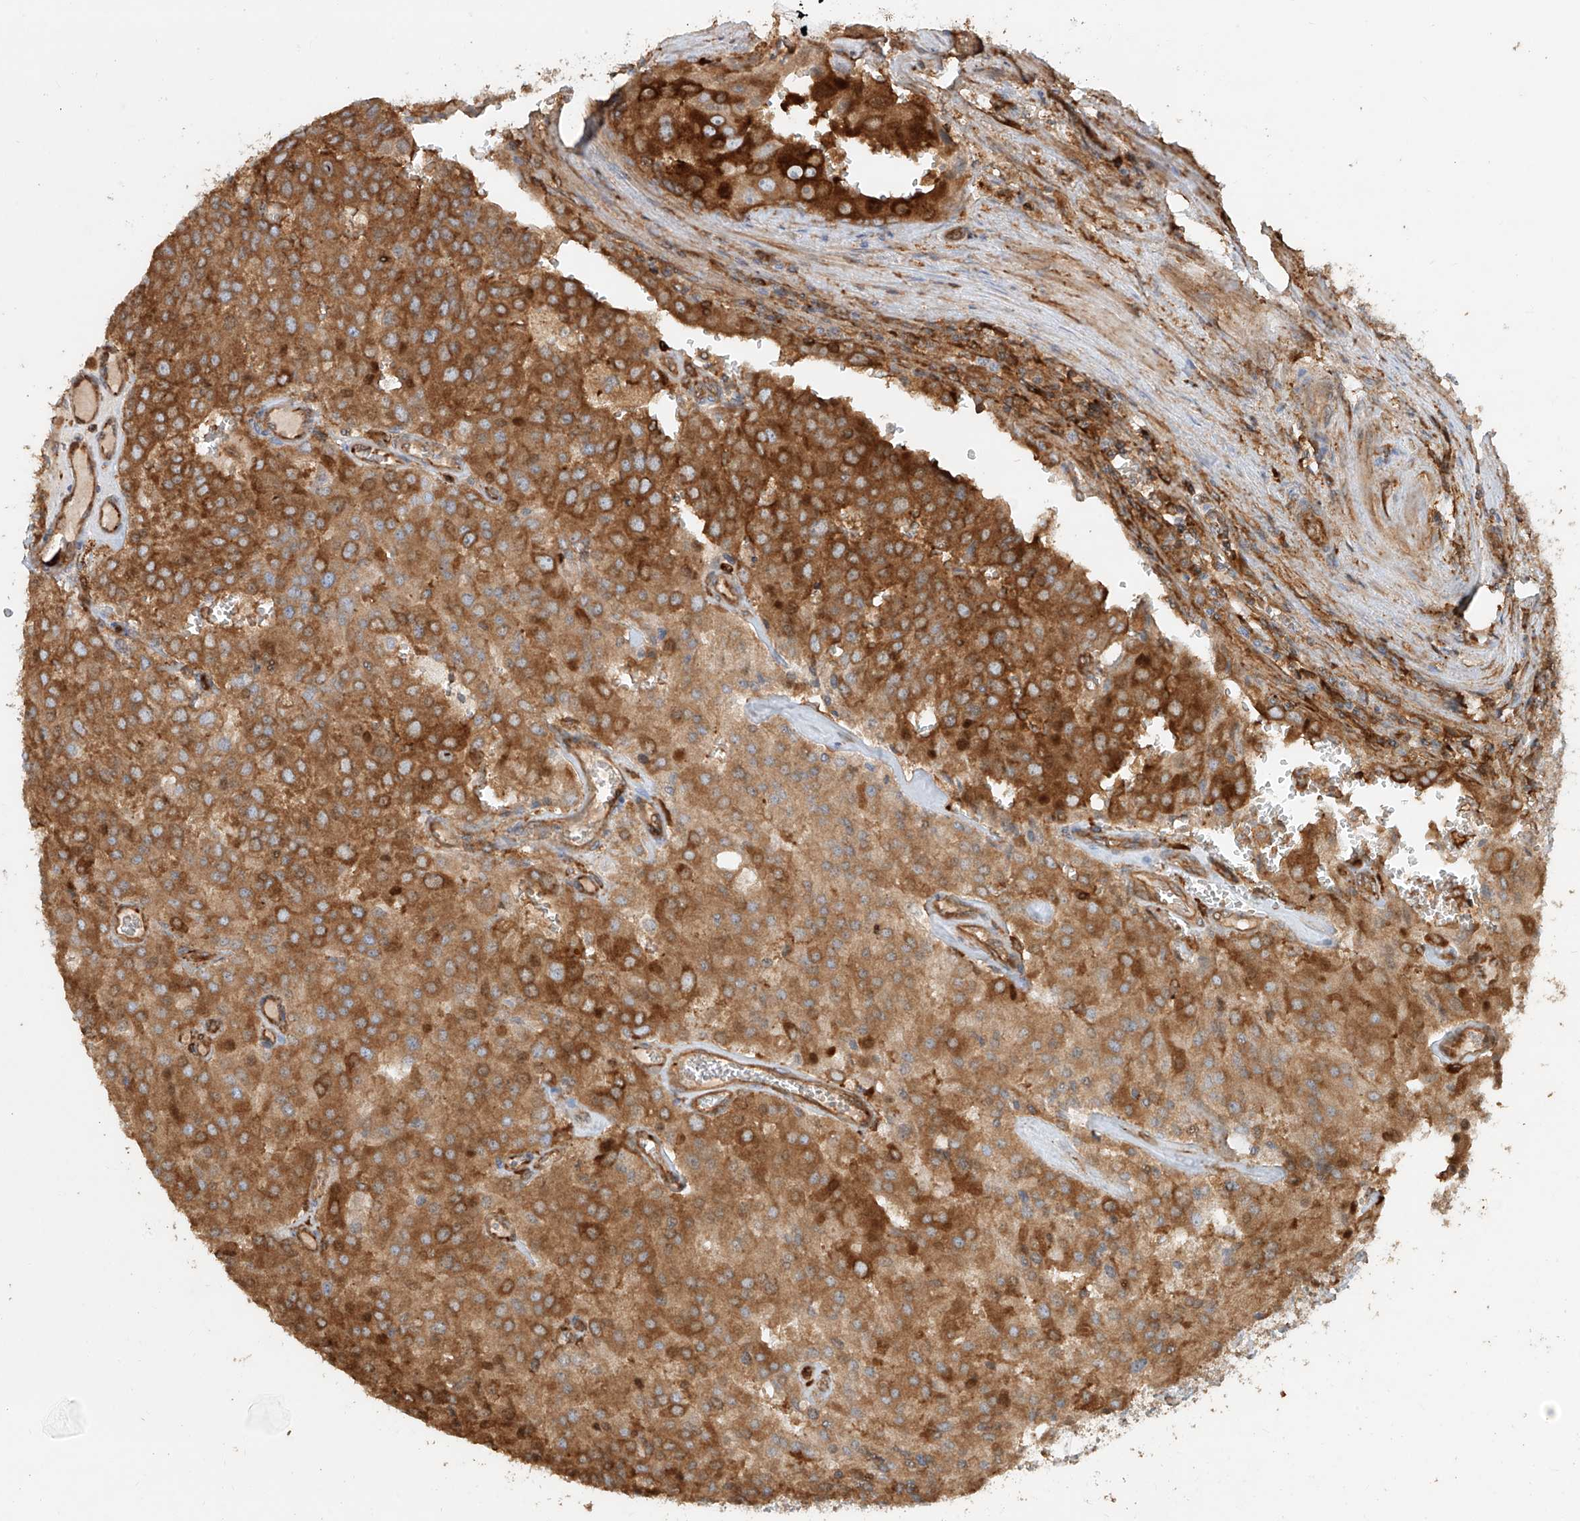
{"staining": {"intensity": "strong", "quantity": ">75%", "location": "cytoplasmic/membranous"}, "tissue": "prostate cancer", "cell_type": "Tumor cells", "image_type": "cancer", "snomed": [{"axis": "morphology", "description": "Adenocarcinoma, High grade"}, {"axis": "topography", "description": "Prostate"}], "caption": "Immunohistochemical staining of prostate cancer shows strong cytoplasmic/membranous protein expression in about >75% of tumor cells.", "gene": "SNX9", "patient": {"sex": "male", "age": 68}}